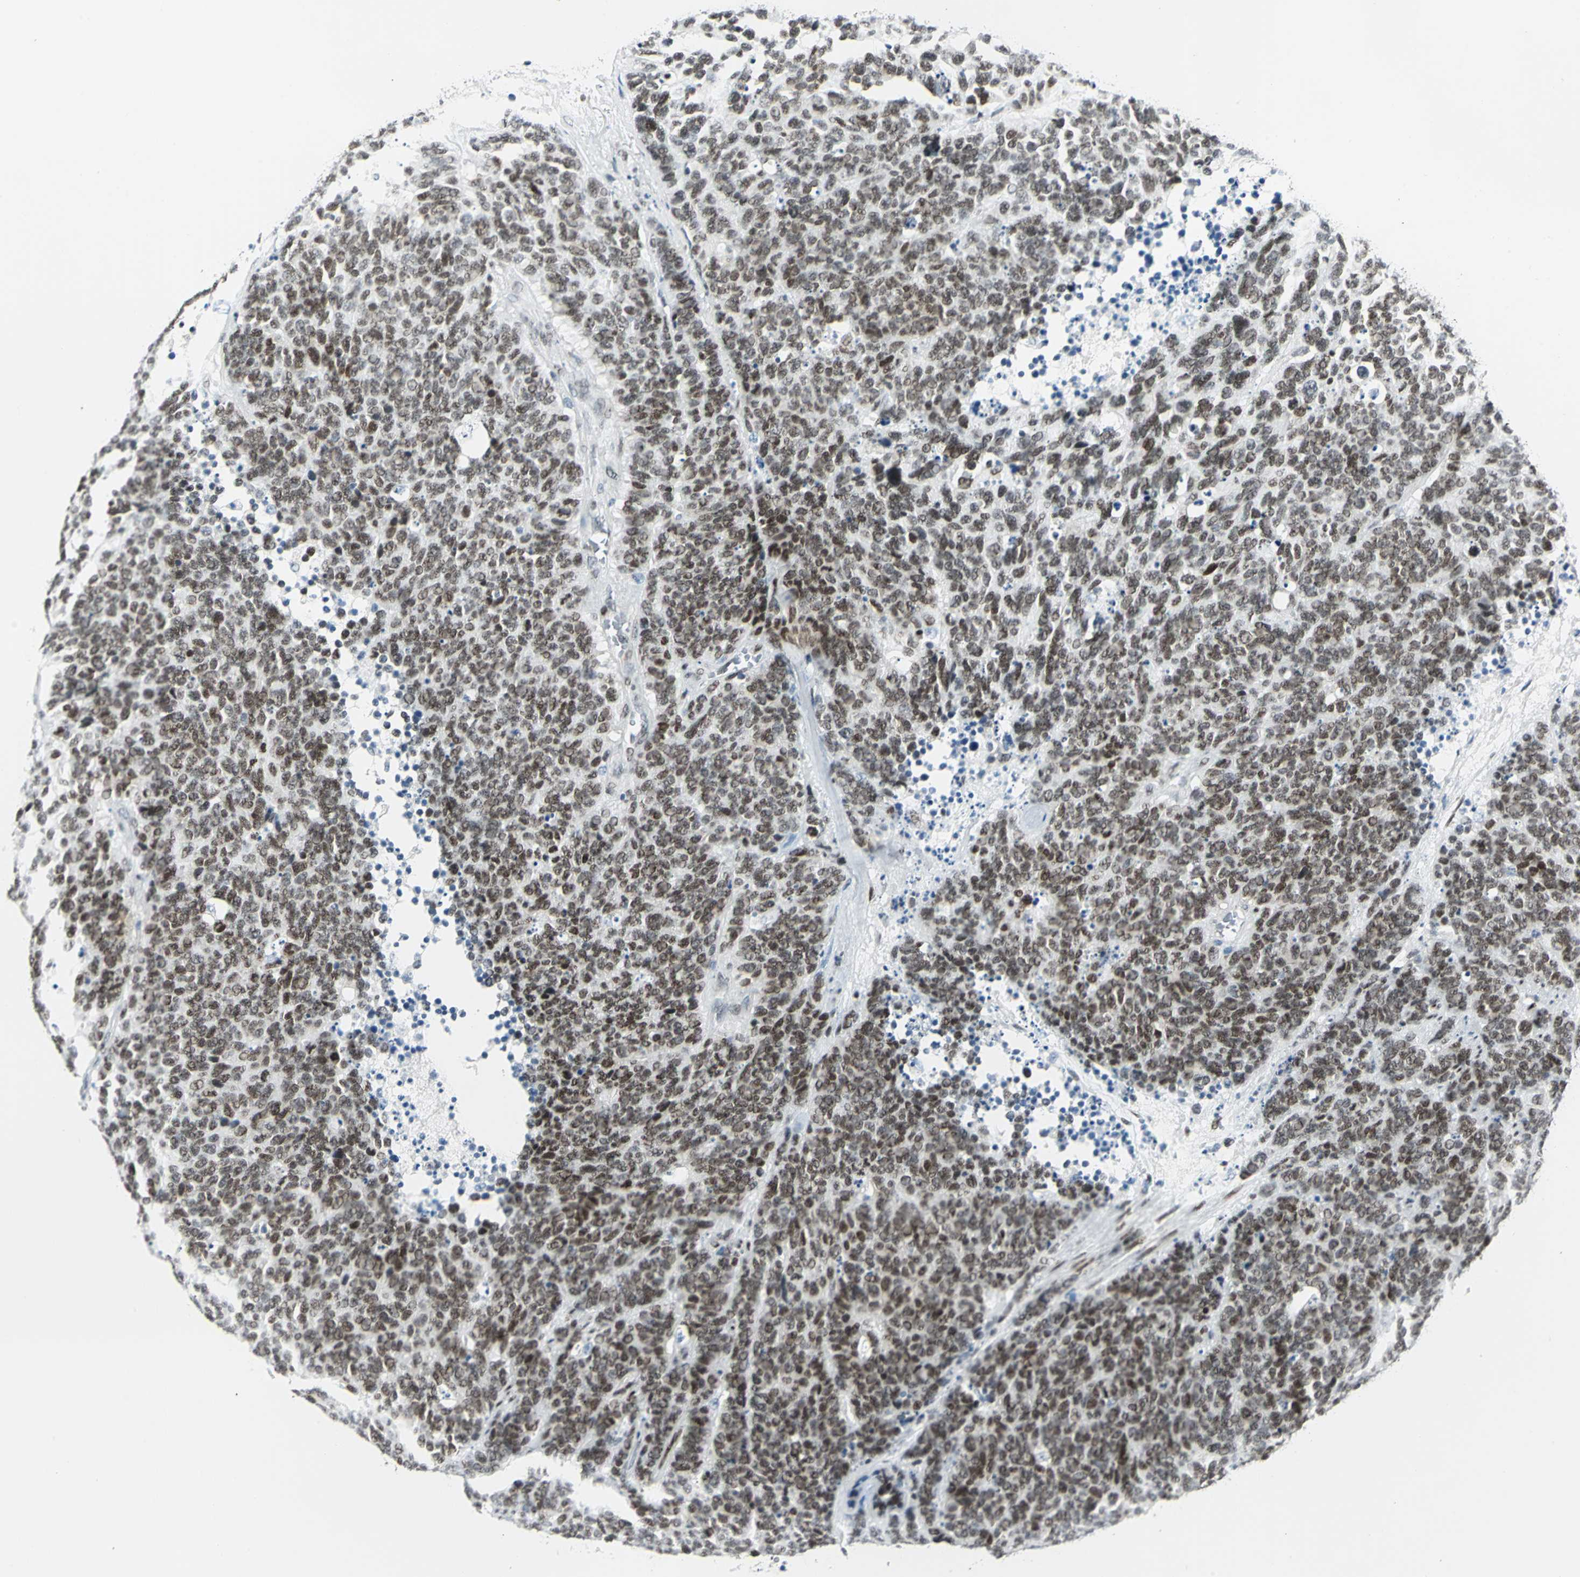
{"staining": {"intensity": "strong", "quantity": ">75%", "location": "nuclear"}, "tissue": "lung cancer", "cell_type": "Tumor cells", "image_type": "cancer", "snomed": [{"axis": "morphology", "description": "Neoplasm, malignant, NOS"}, {"axis": "topography", "description": "Lung"}], "caption": "Human lung neoplasm (malignant) stained with a protein marker displays strong staining in tumor cells.", "gene": "MEIS2", "patient": {"sex": "female", "age": 58}}